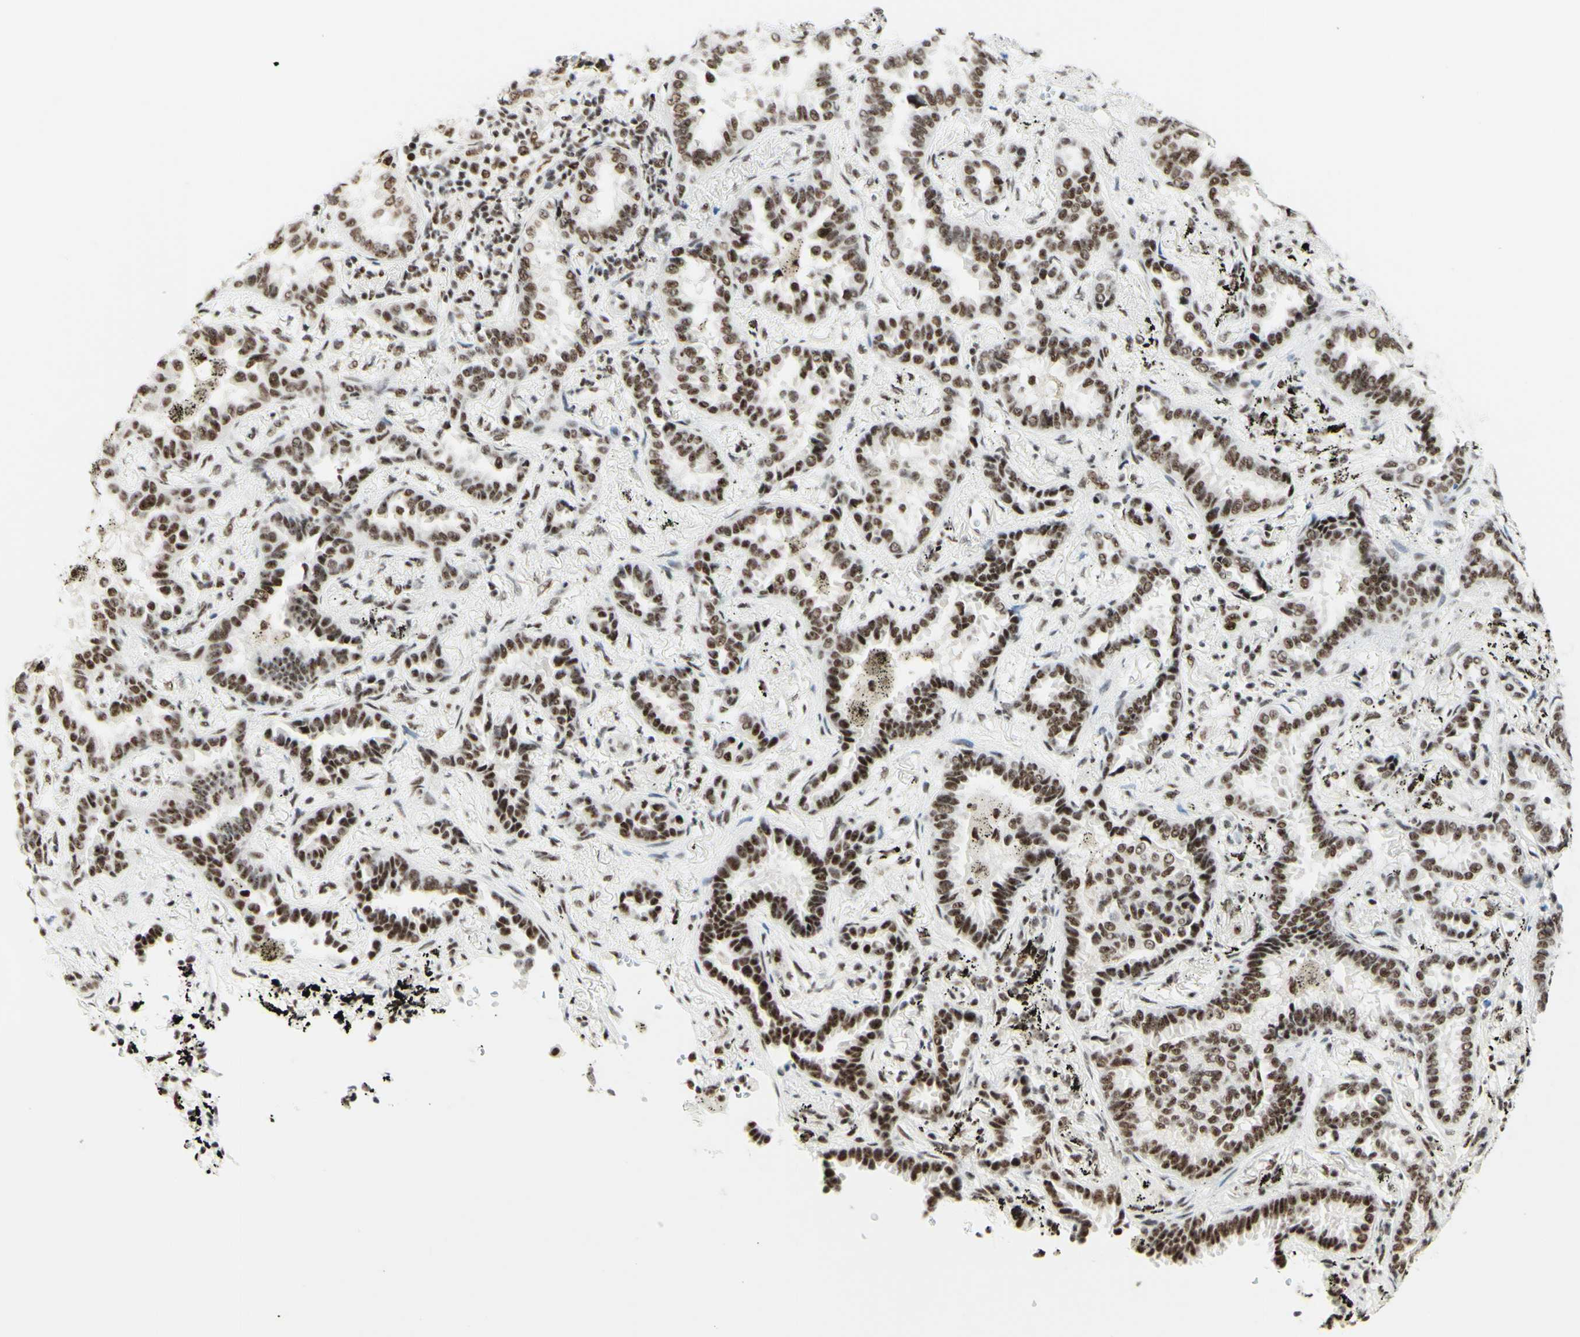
{"staining": {"intensity": "moderate", "quantity": ">75%", "location": "nuclear"}, "tissue": "lung cancer", "cell_type": "Tumor cells", "image_type": "cancer", "snomed": [{"axis": "morphology", "description": "Normal tissue, NOS"}, {"axis": "morphology", "description": "Adenocarcinoma, NOS"}, {"axis": "topography", "description": "Lung"}], "caption": "IHC image of neoplastic tissue: adenocarcinoma (lung) stained using immunohistochemistry (IHC) displays medium levels of moderate protein expression localized specifically in the nuclear of tumor cells, appearing as a nuclear brown color.", "gene": "WTAP", "patient": {"sex": "male", "age": 59}}